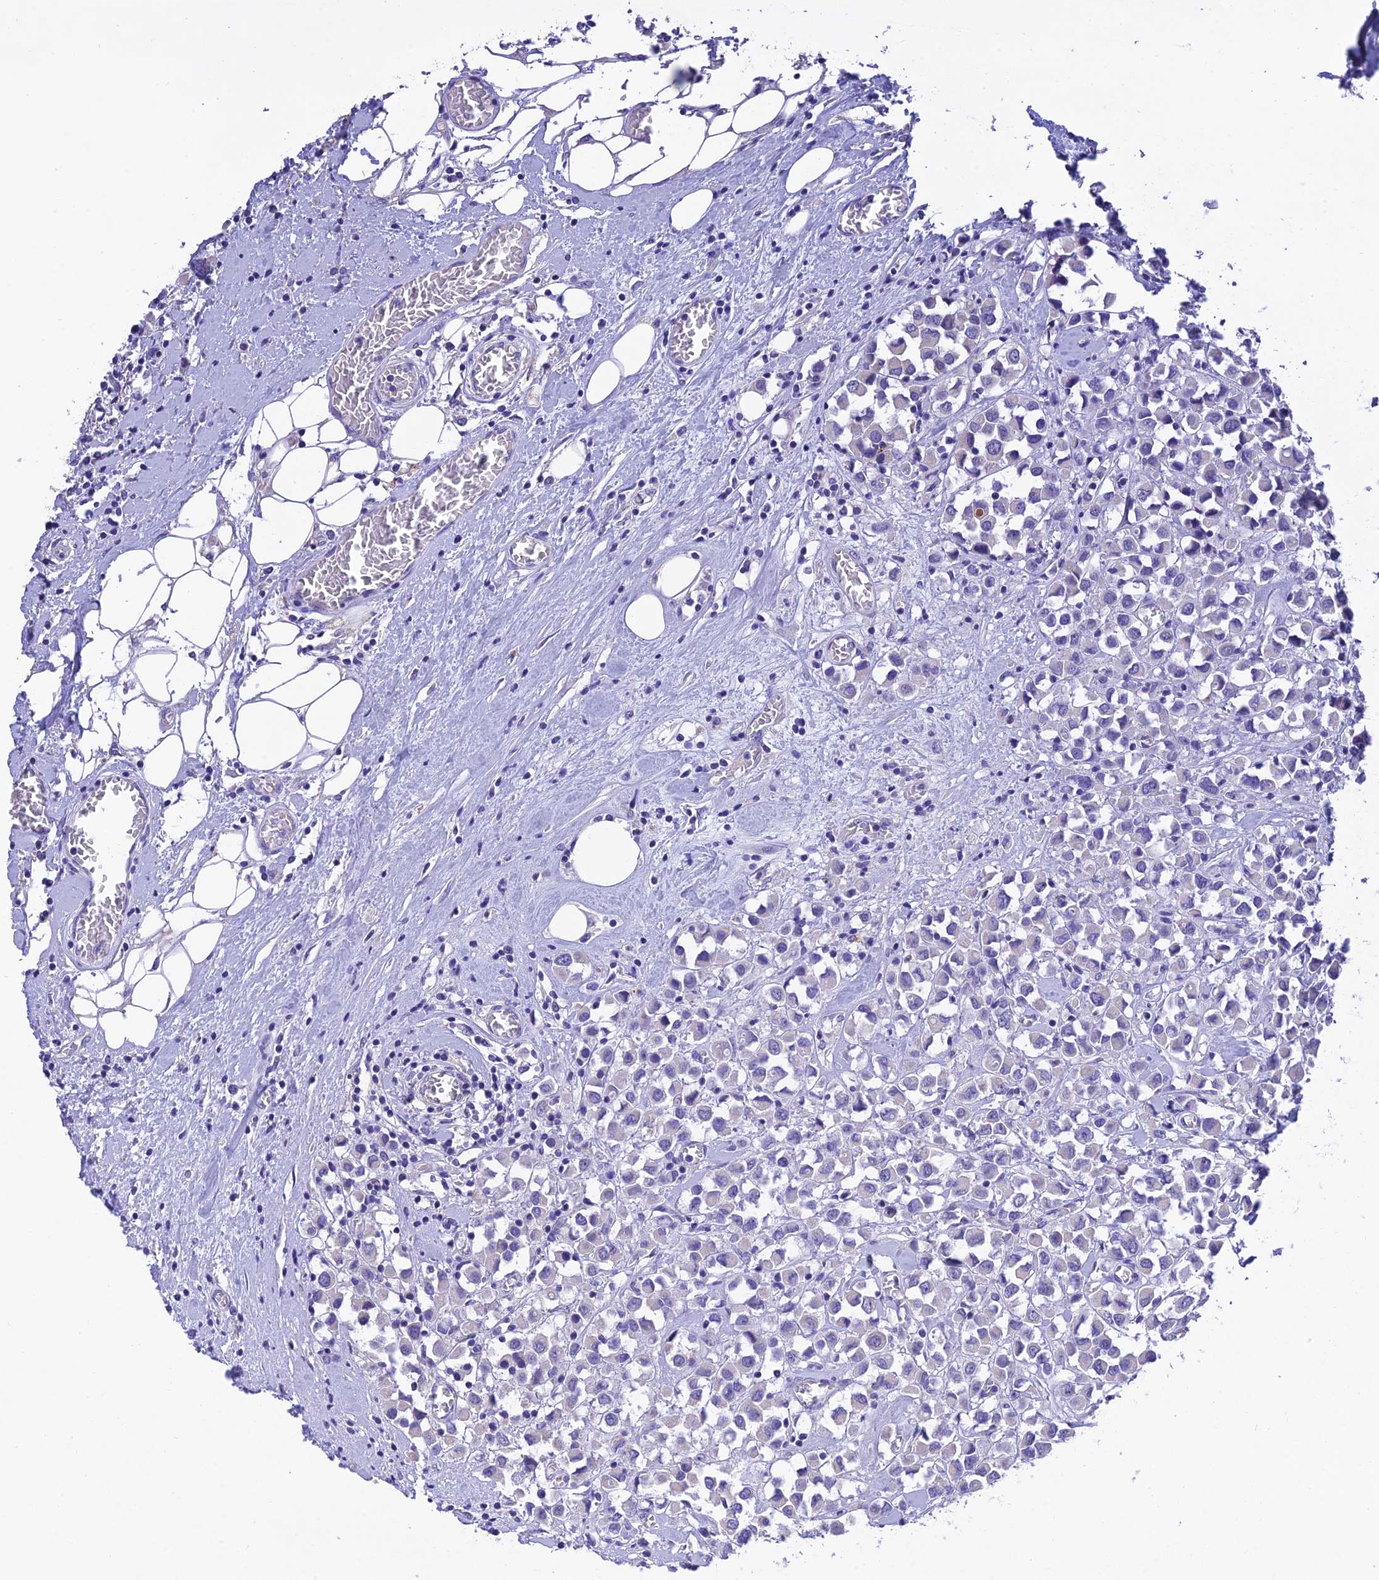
{"staining": {"intensity": "negative", "quantity": "none", "location": "none"}, "tissue": "breast cancer", "cell_type": "Tumor cells", "image_type": "cancer", "snomed": [{"axis": "morphology", "description": "Duct carcinoma"}, {"axis": "topography", "description": "Breast"}], "caption": "An immunohistochemistry image of intraductal carcinoma (breast) is shown. There is no staining in tumor cells of intraductal carcinoma (breast).", "gene": "MS4A5", "patient": {"sex": "female", "age": 61}}